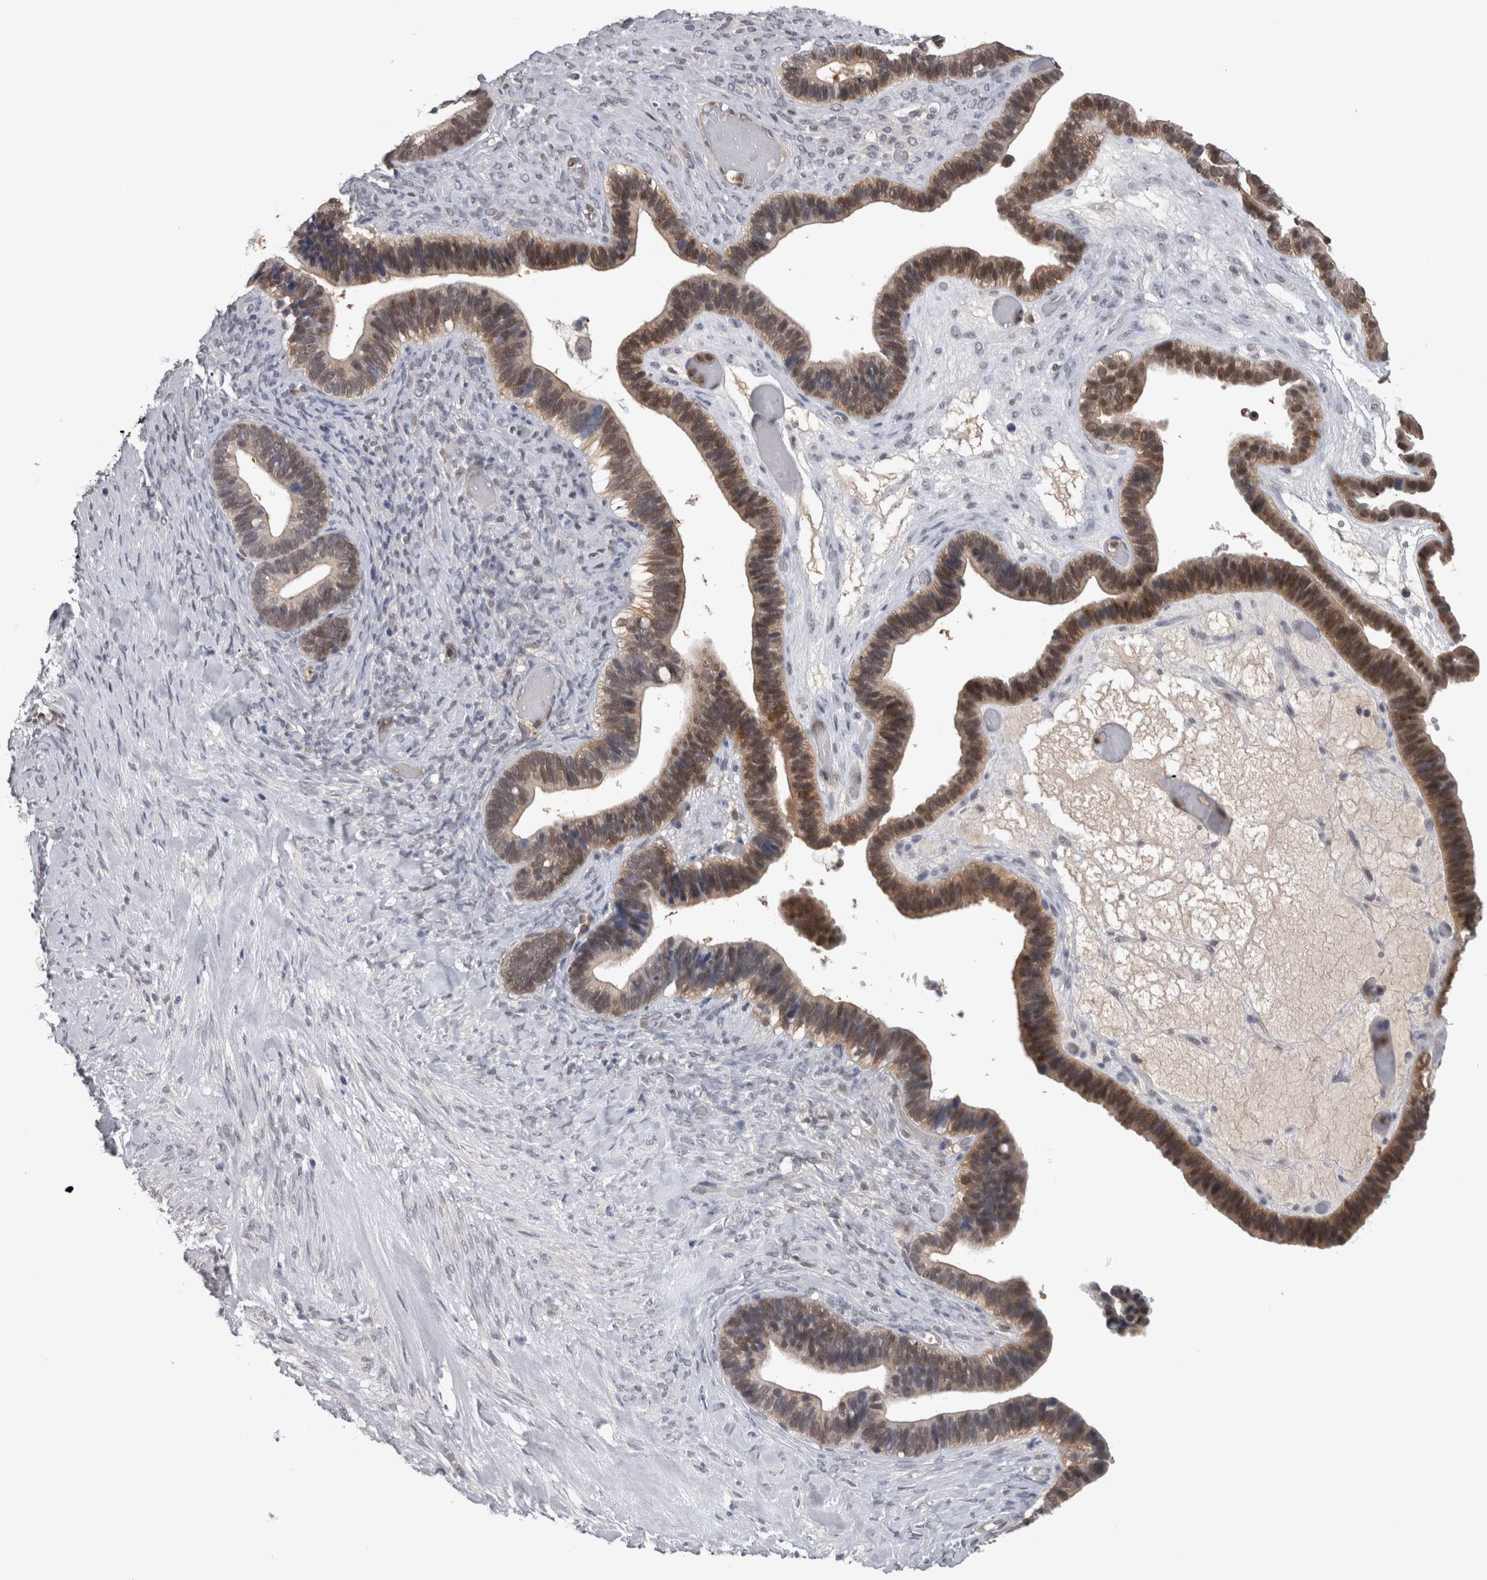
{"staining": {"intensity": "strong", "quantity": ">75%", "location": "cytoplasmic/membranous,nuclear"}, "tissue": "ovarian cancer", "cell_type": "Tumor cells", "image_type": "cancer", "snomed": [{"axis": "morphology", "description": "Cystadenocarcinoma, serous, NOS"}, {"axis": "topography", "description": "Ovary"}], "caption": "Human ovarian cancer stained with a brown dye demonstrates strong cytoplasmic/membranous and nuclear positive expression in approximately >75% of tumor cells.", "gene": "NAPRT", "patient": {"sex": "female", "age": 56}}